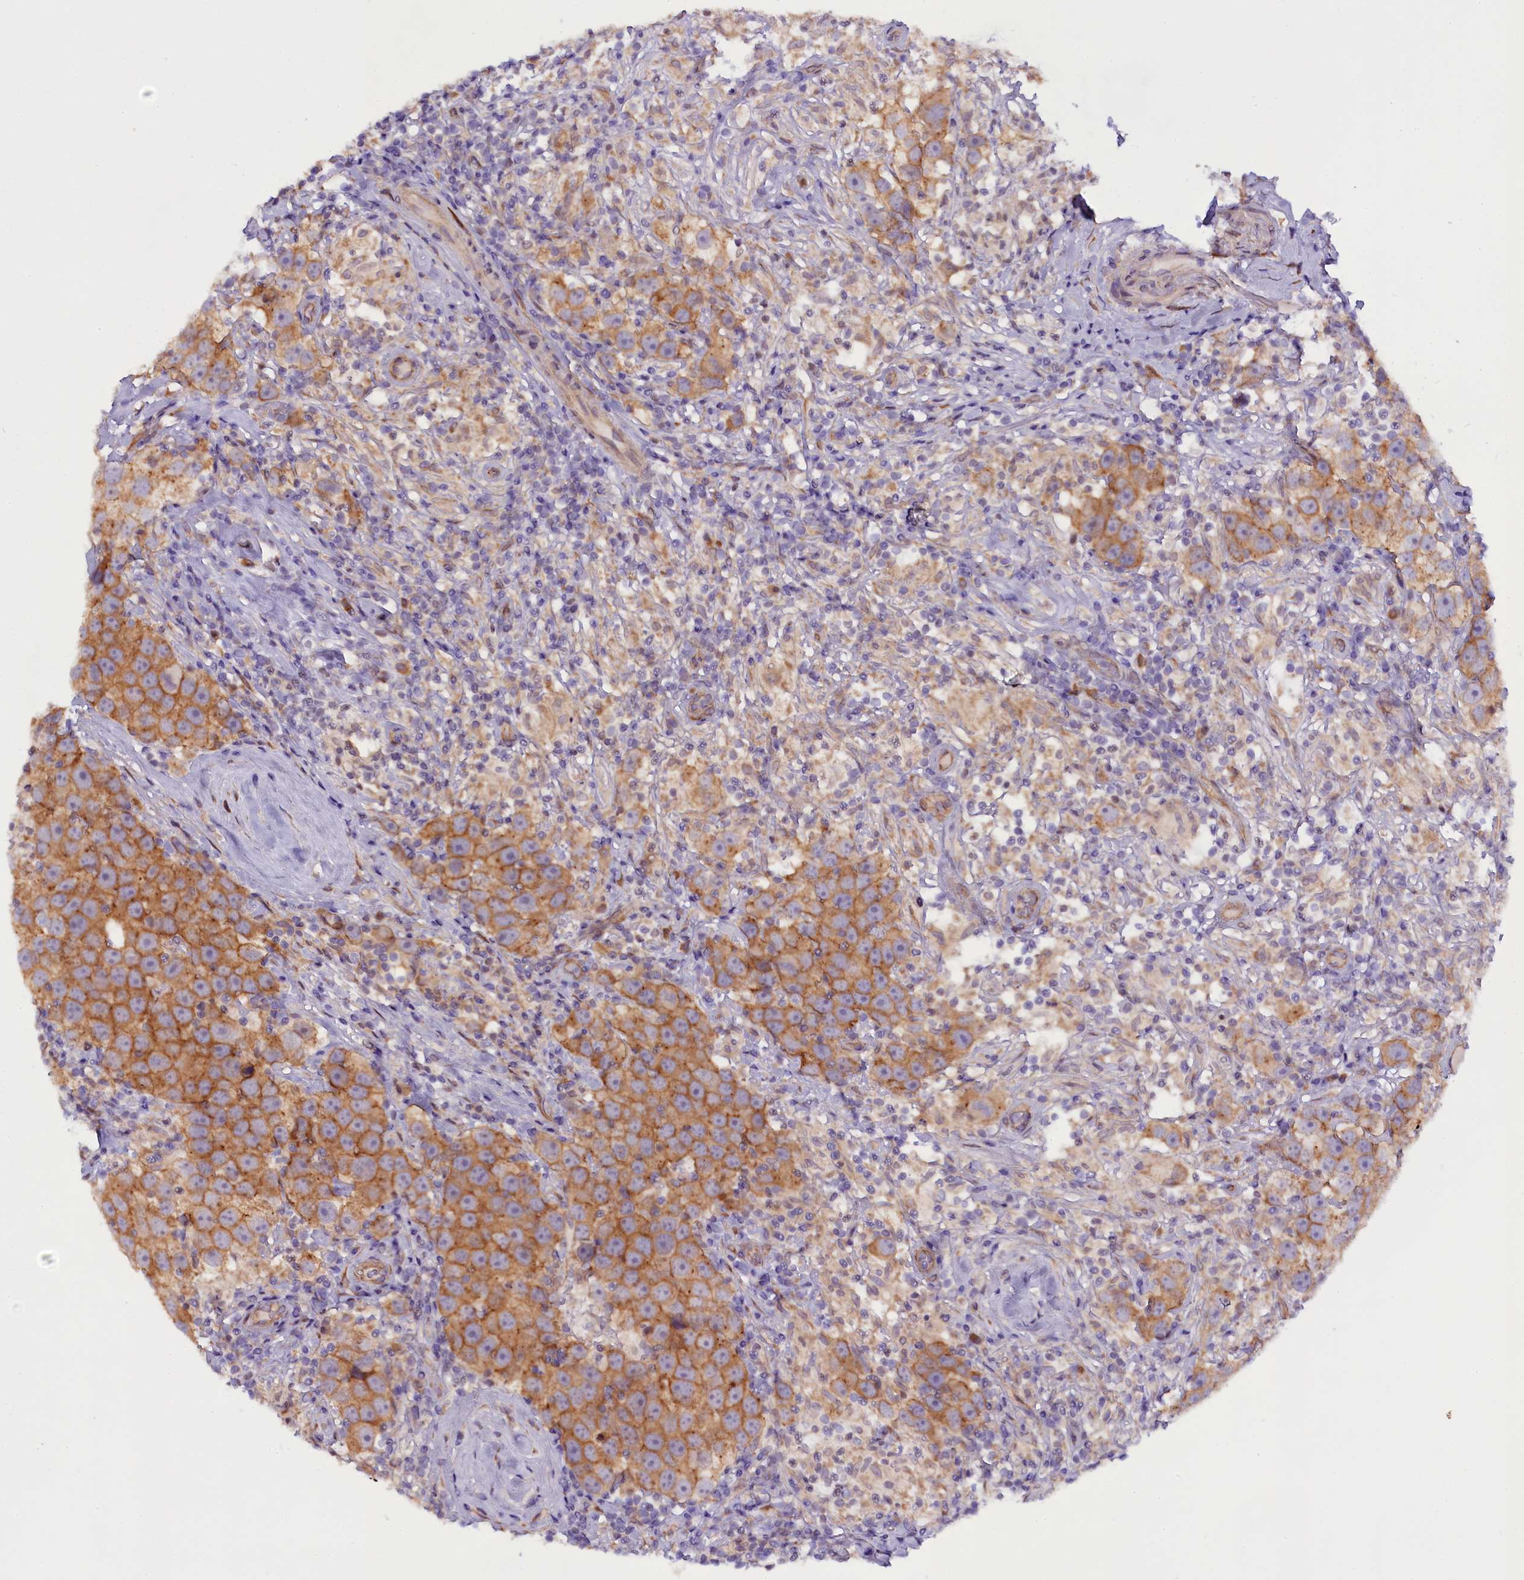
{"staining": {"intensity": "moderate", "quantity": ">75%", "location": "cytoplasmic/membranous"}, "tissue": "testis cancer", "cell_type": "Tumor cells", "image_type": "cancer", "snomed": [{"axis": "morphology", "description": "Seminoma, NOS"}, {"axis": "topography", "description": "Testis"}], "caption": "A photomicrograph showing moderate cytoplasmic/membranous positivity in about >75% of tumor cells in testis seminoma, as visualized by brown immunohistochemical staining.", "gene": "UACA", "patient": {"sex": "male", "age": 49}}